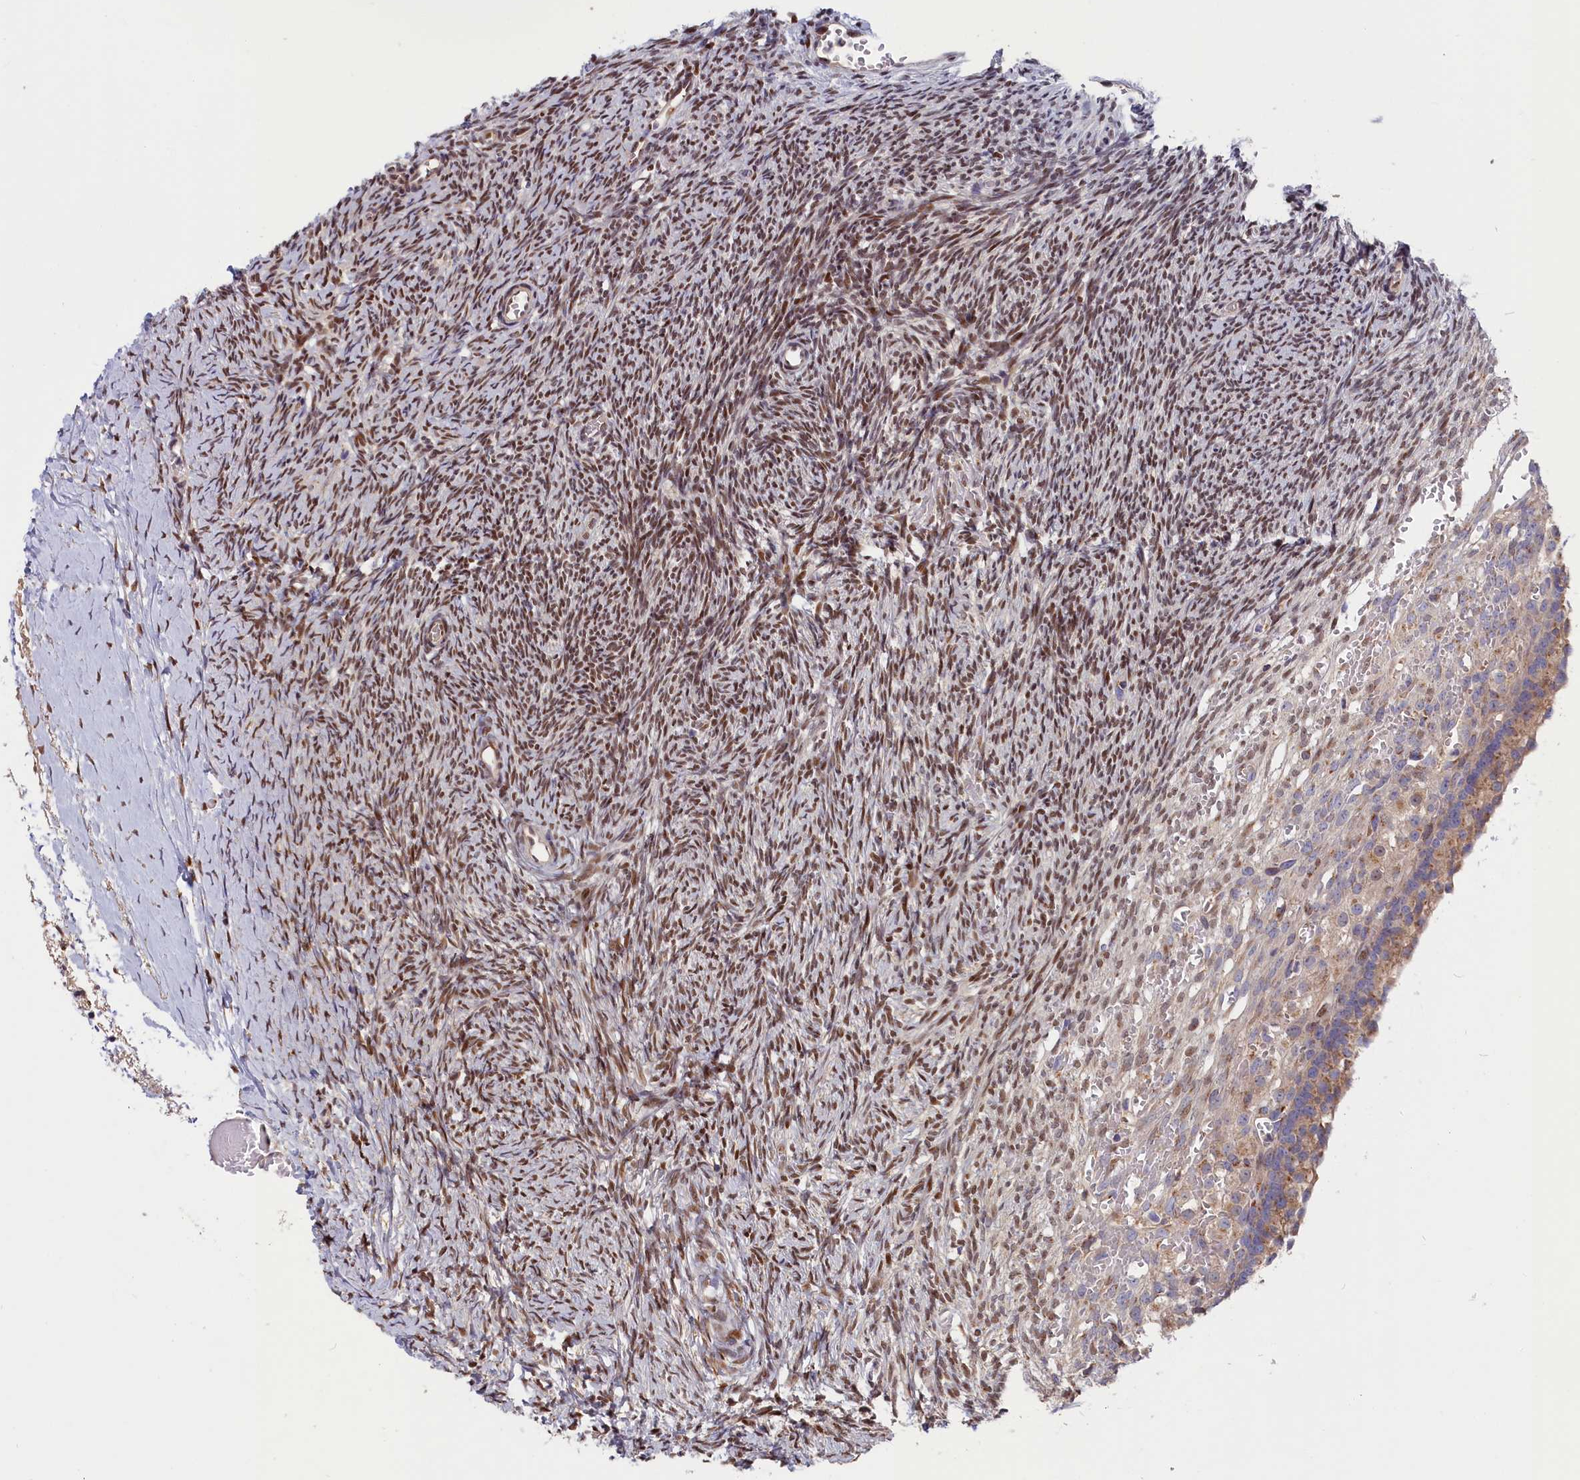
{"staining": {"intensity": "moderate", "quantity": ">75%", "location": "nuclear"}, "tissue": "ovary", "cell_type": "Ovarian stroma cells", "image_type": "normal", "snomed": [{"axis": "morphology", "description": "Normal tissue, NOS"}, {"axis": "topography", "description": "Ovary"}], "caption": "Protein analysis of normal ovary displays moderate nuclear staining in about >75% of ovarian stroma cells. The protein is shown in brown color, while the nuclei are stained blue.", "gene": "CHST12", "patient": {"sex": "female", "age": 39}}